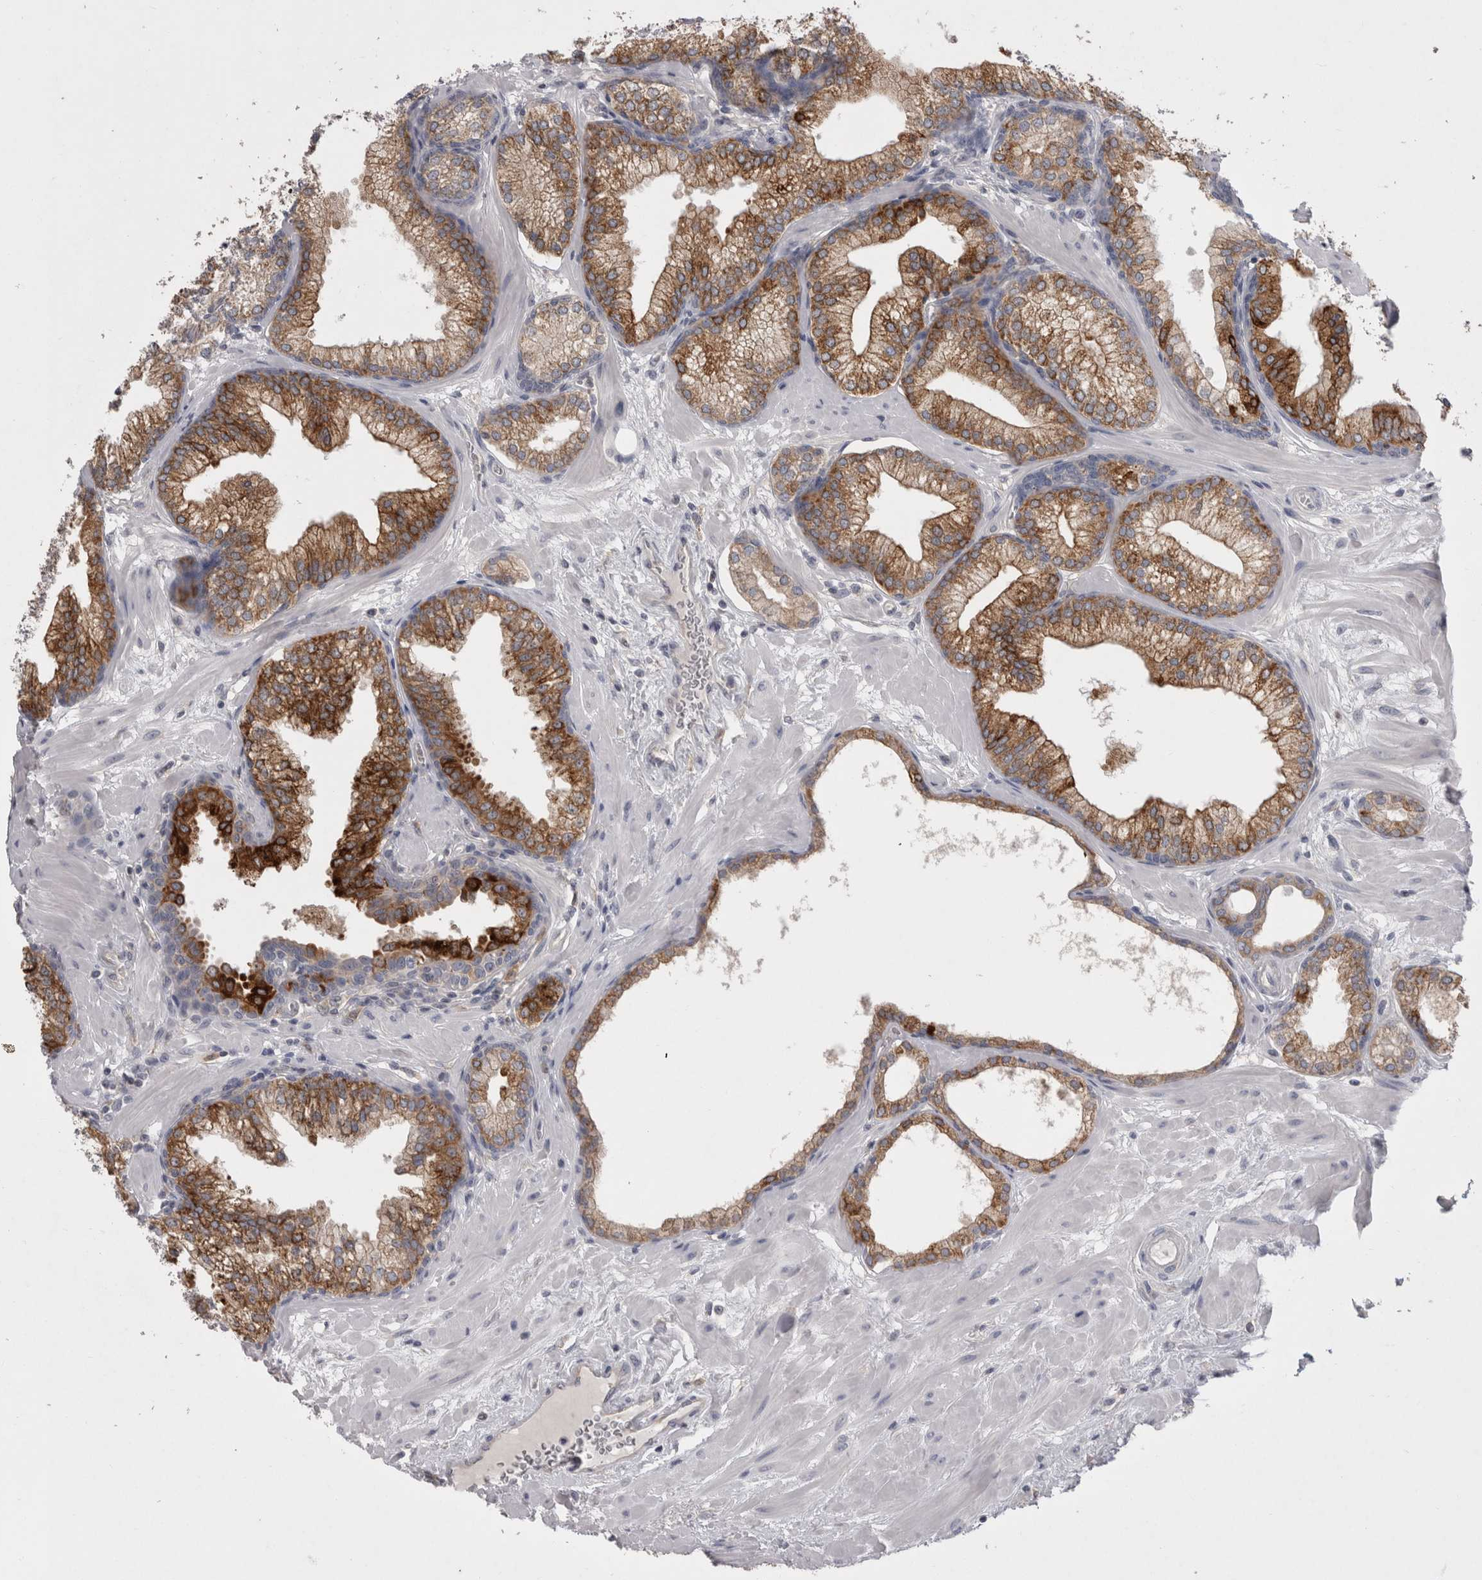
{"staining": {"intensity": "strong", "quantity": ">75%", "location": "cytoplasmic/membranous"}, "tissue": "prostate", "cell_type": "Glandular cells", "image_type": "normal", "snomed": [{"axis": "morphology", "description": "Normal tissue, NOS"}, {"axis": "morphology", "description": "Urothelial carcinoma, Low grade"}, {"axis": "topography", "description": "Urinary bladder"}, {"axis": "topography", "description": "Prostate"}], "caption": "High-power microscopy captured an immunohistochemistry (IHC) image of benign prostate, revealing strong cytoplasmic/membranous expression in about >75% of glandular cells.", "gene": "LRRC40", "patient": {"sex": "male", "age": 60}}